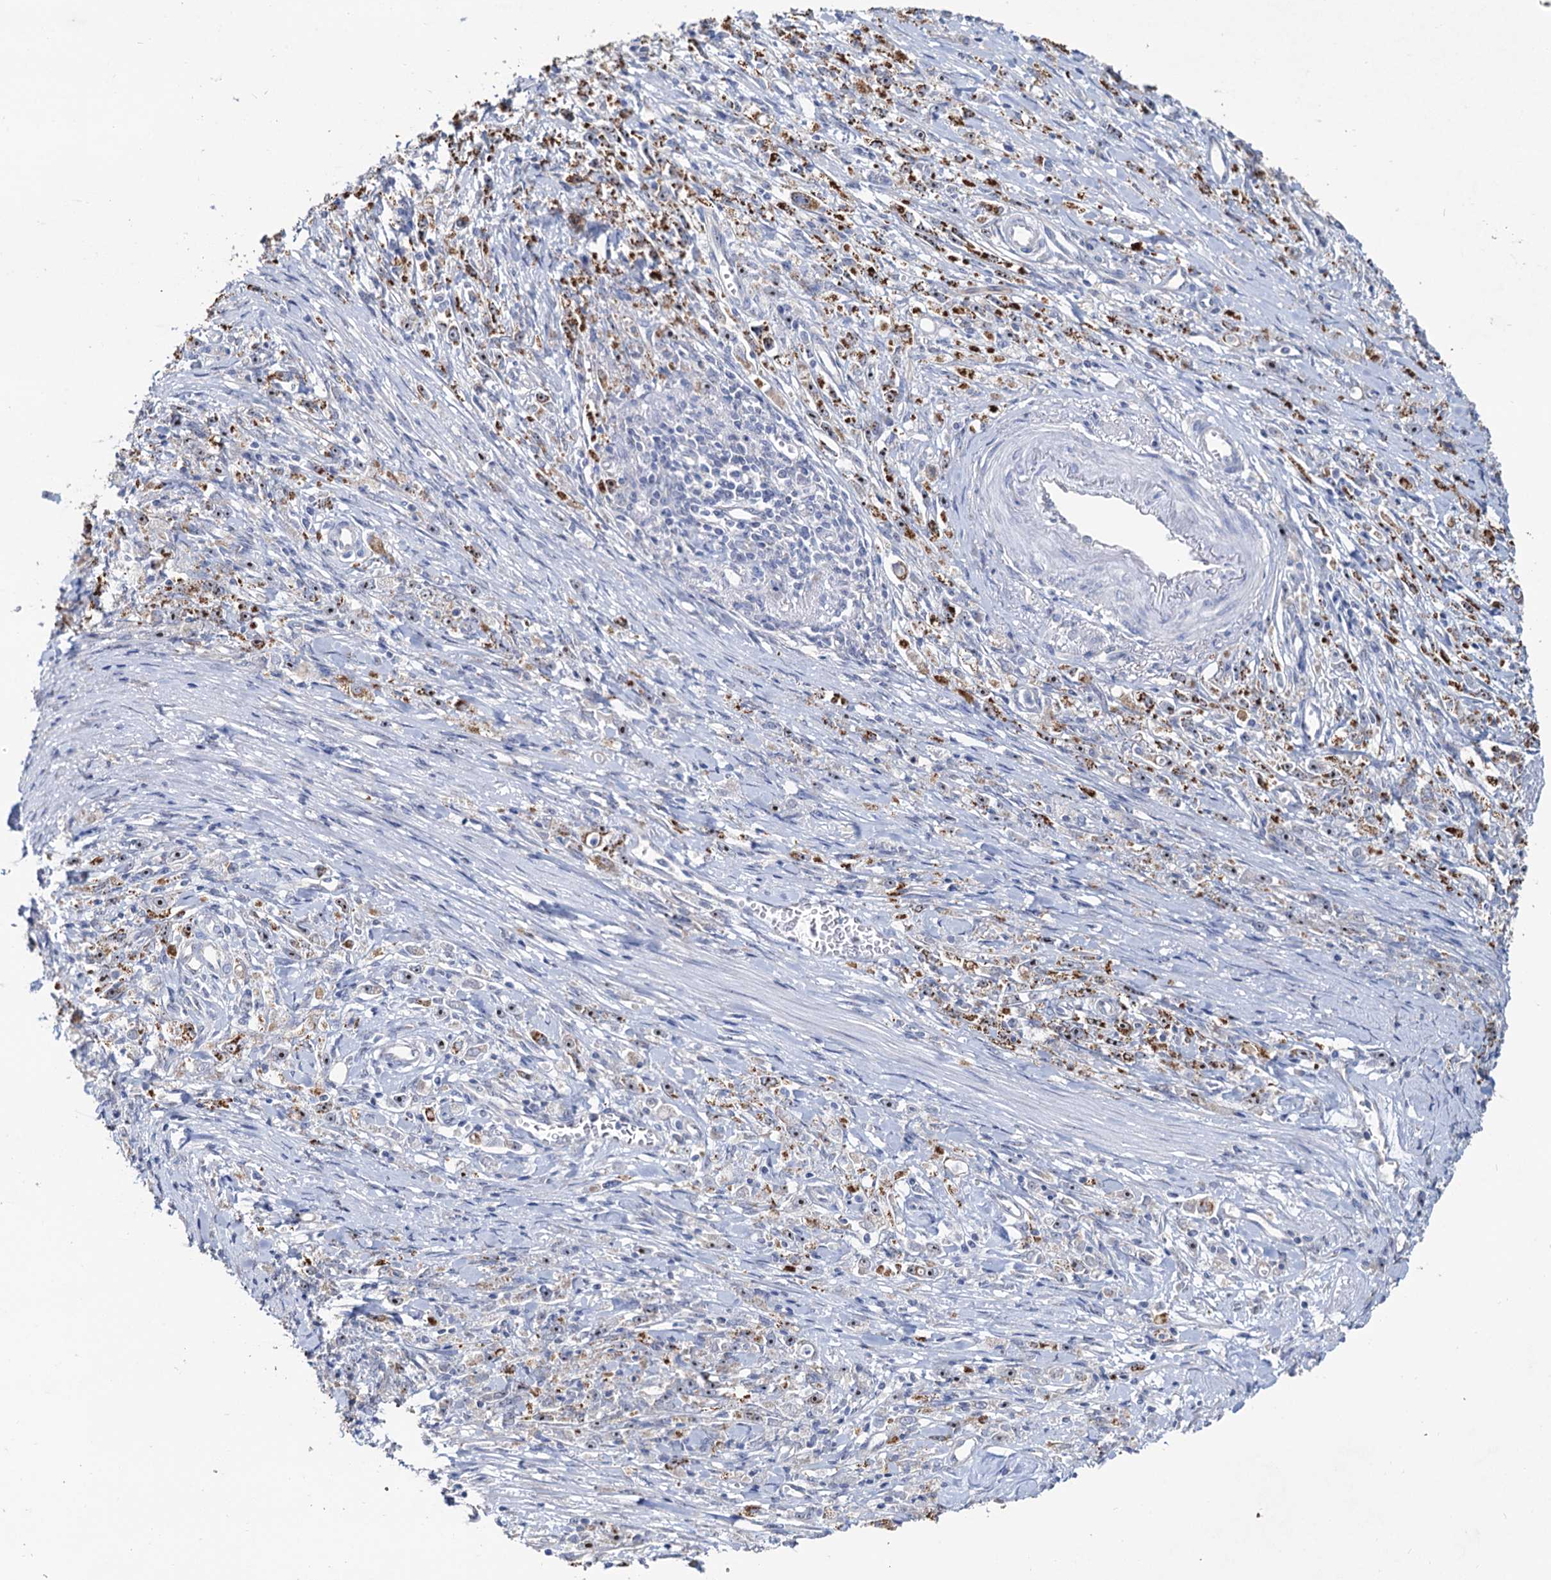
{"staining": {"intensity": "moderate", "quantity": ">75%", "location": "cytoplasmic/membranous,nuclear"}, "tissue": "stomach cancer", "cell_type": "Tumor cells", "image_type": "cancer", "snomed": [{"axis": "morphology", "description": "Adenocarcinoma, NOS"}, {"axis": "topography", "description": "Stomach"}], "caption": "Immunohistochemistry of stomach adenocarcinoma exhibits medium levels of moderate cytoplasmic/membranous and nuclear positivity in approximately >75% of tumor cells. The protein is stained brown, and the nuclei are stained in blue (DAB IHC with brightfield microscopy, high magnification).", "gene": "C2CD3", "patient": {"sex": "female", "age": 59}}